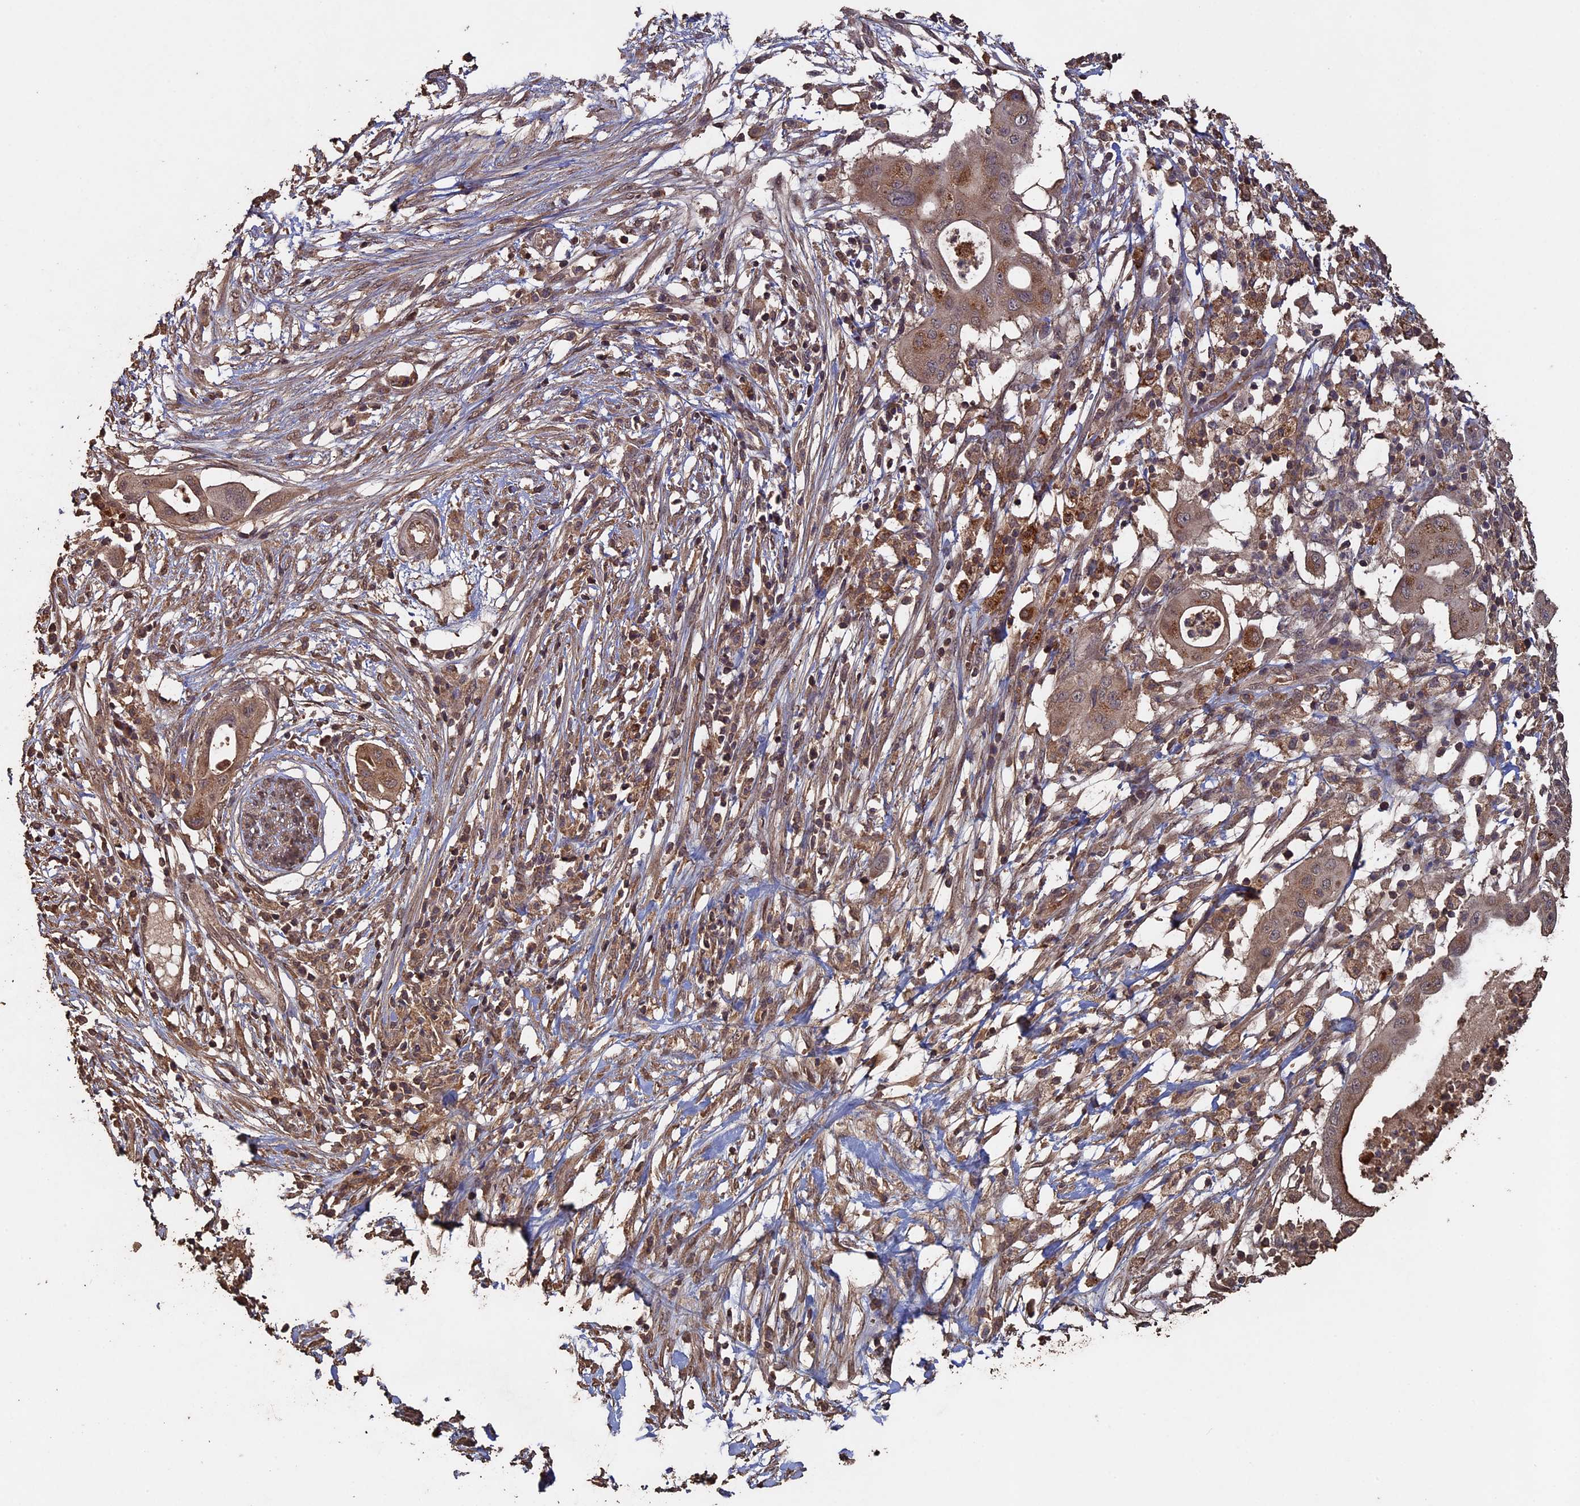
{"staining": {"intensity": "moderate", "quantity": ">75%", "location": "cytoplasmic/membranous"}, "tissue": "pancreatic cancer", "cell_type": "Tumor cells", "image_type": "cancer", "snomed": [{"axis": "morphology", "description": "Adenocarcinoma, NOS"}, {"axis": "topography", "description": "Pancreas"}], "caption": "A histopathology image of adenocarcinoma (pancreatic) stained for a protein displays moderate cytoplasmic/membranous brown staining in tumor cells.", "gene": "HUNK", "patient": {"sex": "male", "age": 68}}